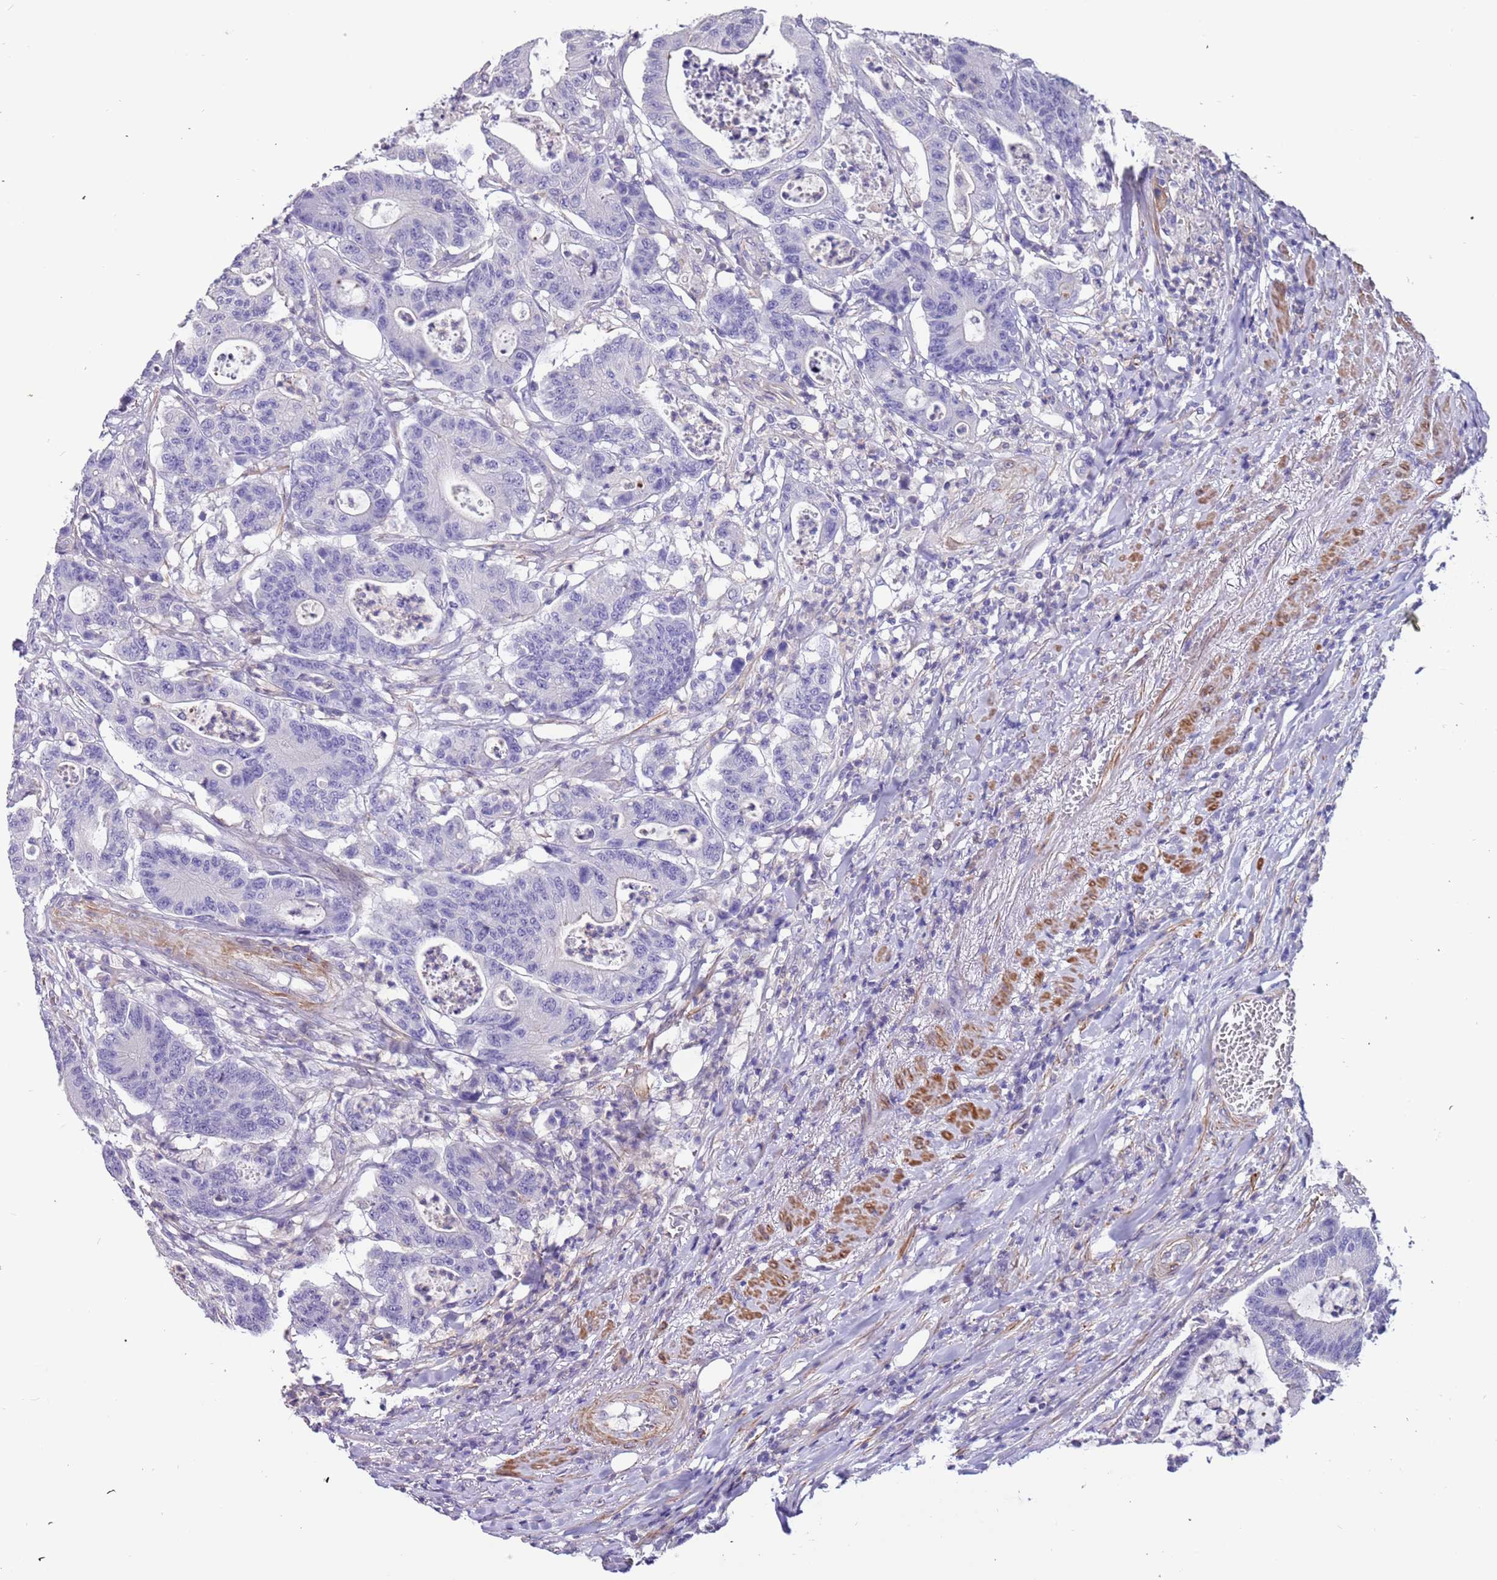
{"staining": {"intensity": "negative", "quantity": "none", "location": "none"}, "tissue": "colorectal cancer", "cell_type": "Tumor cells", "image_type": "cancer", "snomed": [{"axis": "morphology", "description": "Adenocarcinoma, NOS"}, {"axis": "topography", "description": "Colon"}], "caption": "IHC photomicrograph of neoplastic tissue: human colorectal adenocarcinoma stained with DAB (3,3'-diaminobenzidine) displays no significant protein staining in tumor cells. (Immunohistochemistry, brightfield microscopy, high magnification).", "gene": "PCGF2", "patient": {"sex": "female", "age": 84}}